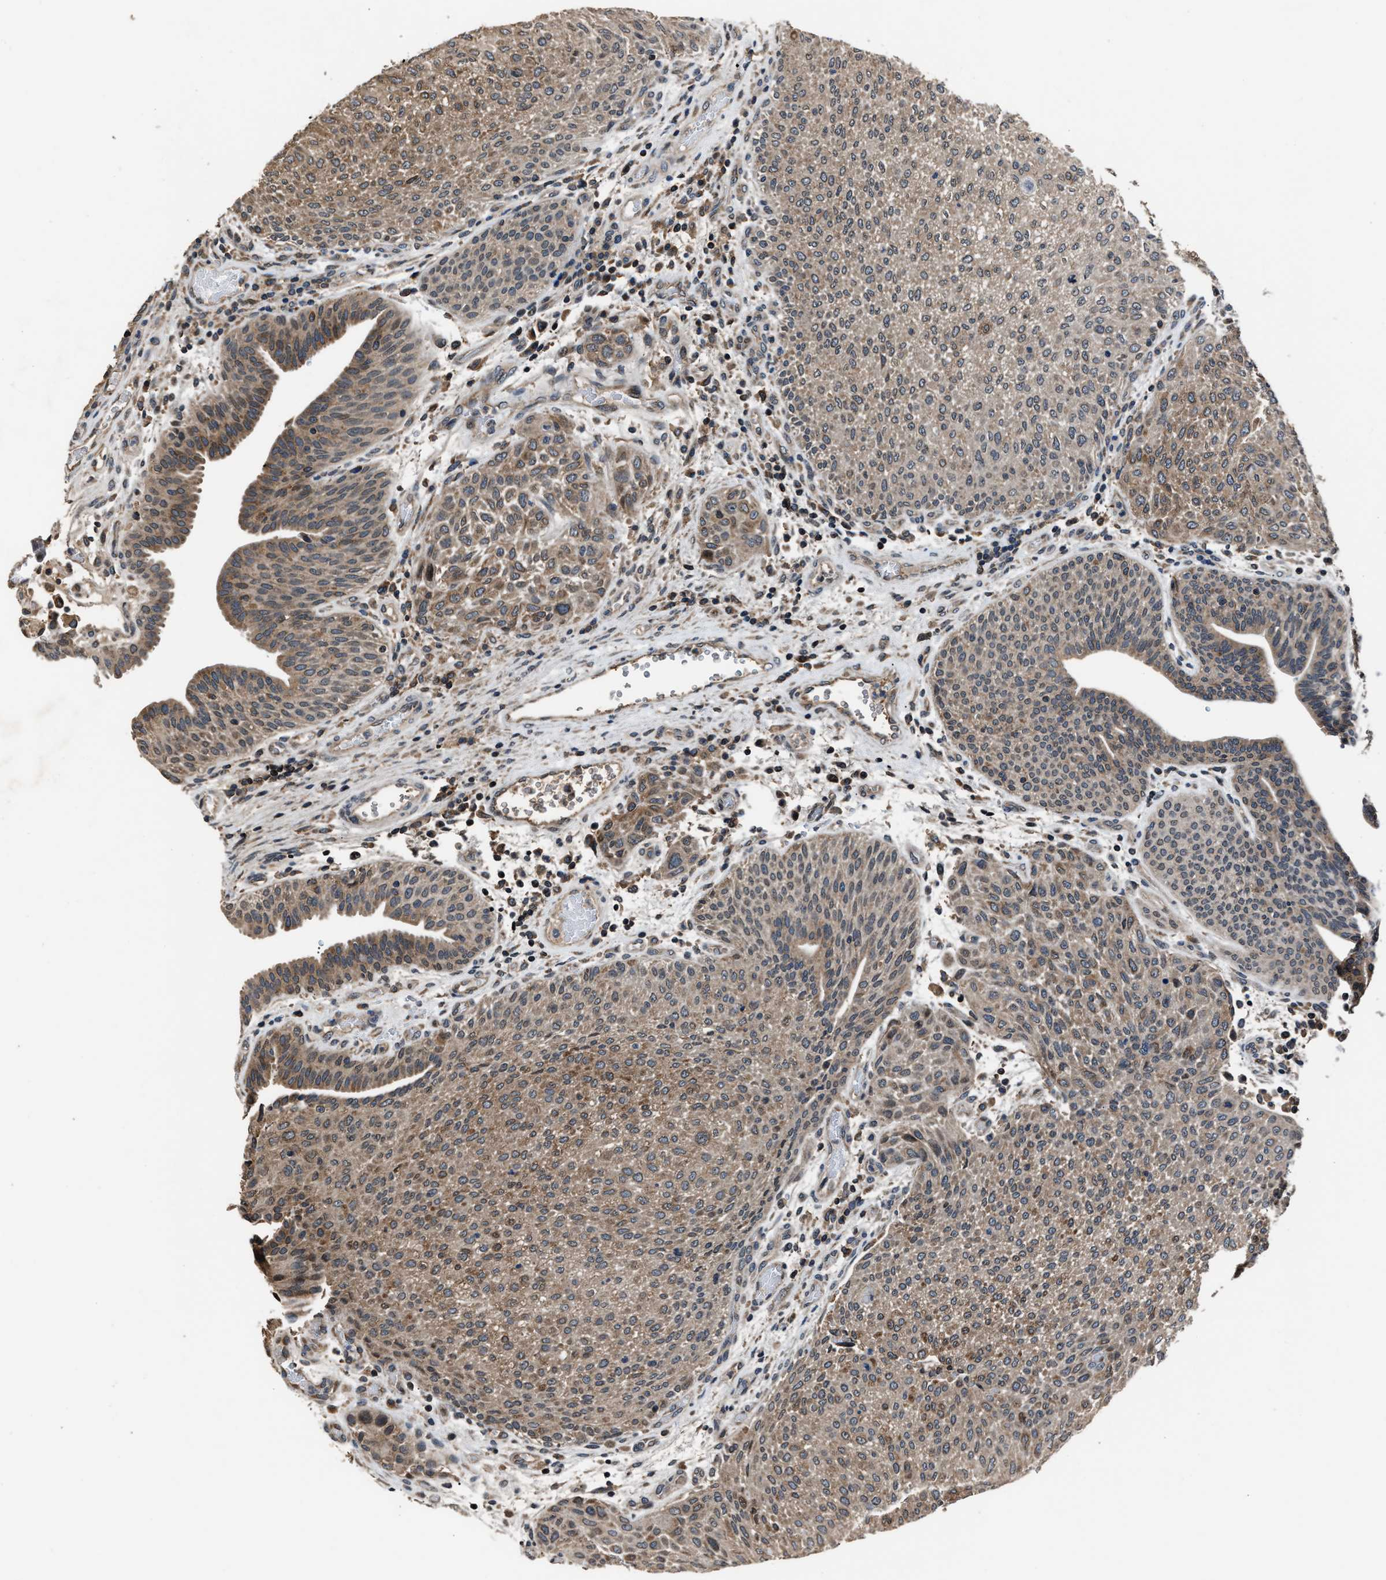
{"staining": {"intensity": "moderate", "quantity": ">75%", "location": "cytoplasmic/membranous"}, "tissue": "urothelial cancer", "cell_type": "Tumor cells", "image_type": "cancer", "snomed": [{"axis": "morphology", "description": "Urothelial carcinoma, Low grade"}, {"axis": "morphology", "description": "Urothelial carcinoma, High grade"}, {"axis": "topography", "description": "Urinary bladder"}], "caption": "IHC histopathology image of human urothelial carcinoma (low-grade) stained for a protein (brown), which shows medium levels of moderate cytoplasmic/membranous staining in about >75% of tumor cells.", "gene": "TNRC18", "patient": {"sex": "male", "age": 35}}